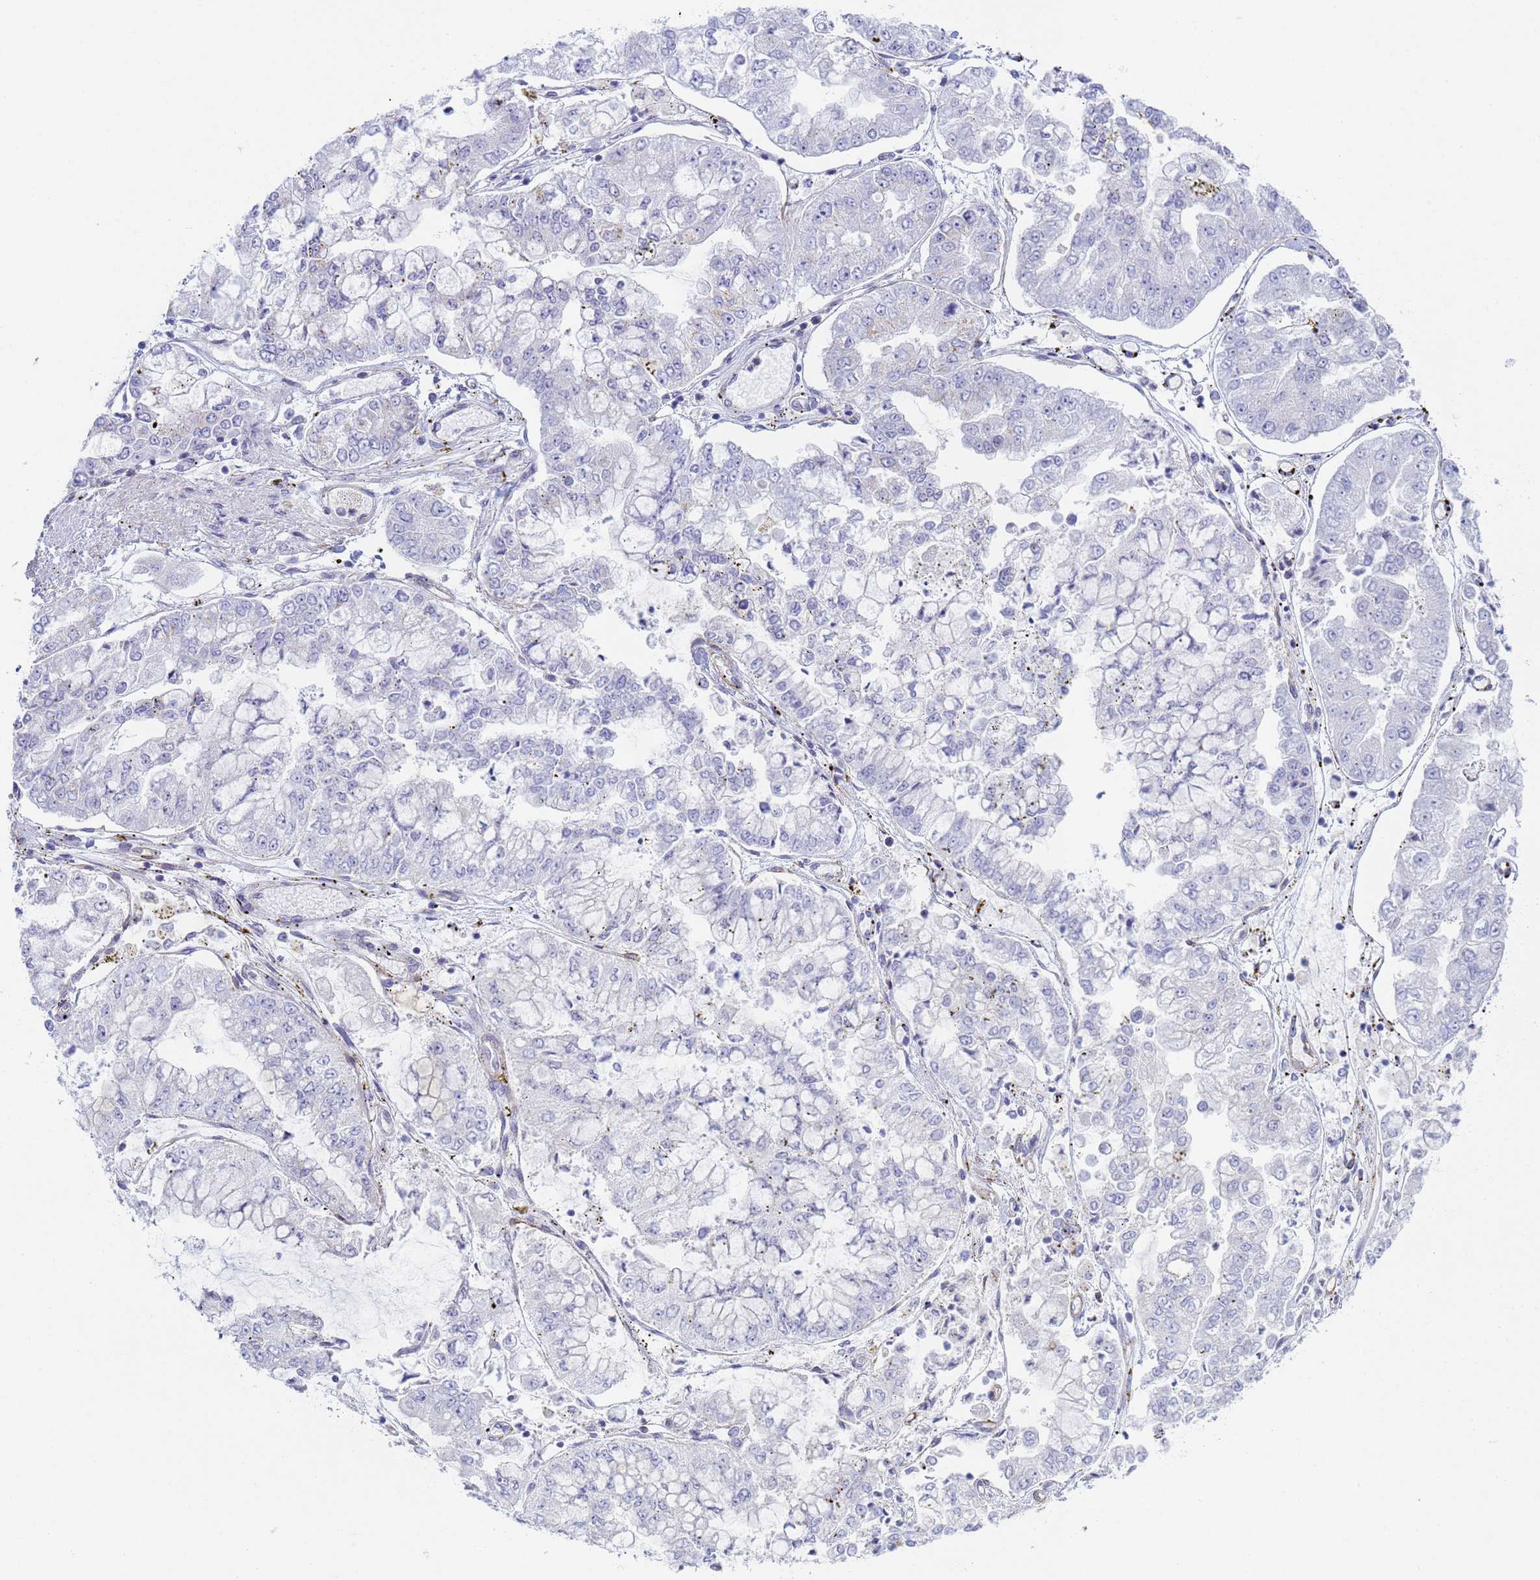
{"staining": {"intensity": "negative", "quantity": "none", "location": "none"}, "tissue": "stomach cancer", "cell_type": "Tumor cells", "image_type": "cancer", "snomed": [{"axis": "morphology", "description": "Adenocarcinoma, NOS"}, {"axis": "topography", "description": "Stomach"}], "caption": "High magnification brightfield microscopy of stomach cancer (adenocarcinoma) stained with DAB (brown) and counterstained with hematoxylin (blue): tumor cells show no significant positivity. (Stains: DAB IHC with hematoxylin counter stain, Microscopy: brightfield microscopy at high magnification).", "gene": "CR1", "patient": {"sex": "male", "age": 76}}